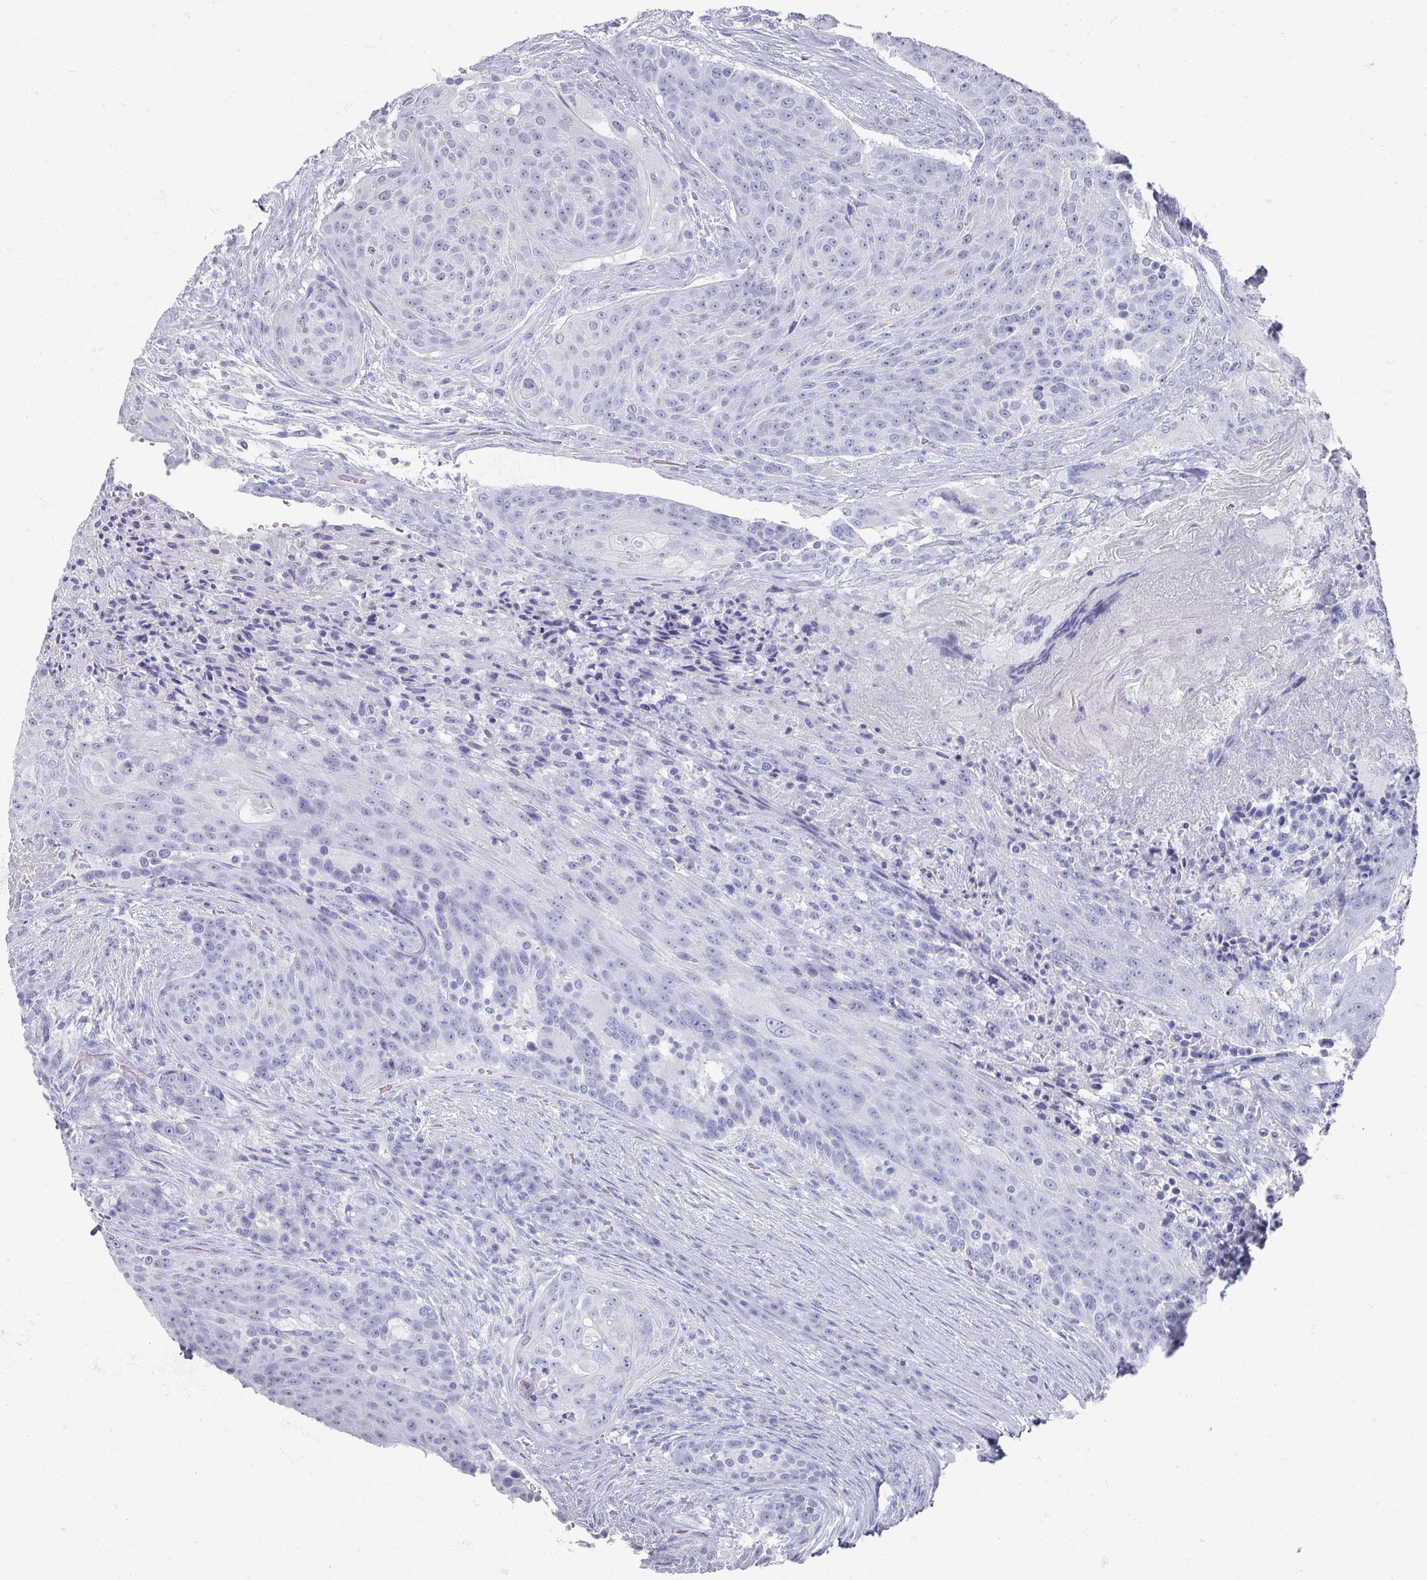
{"staining": {"intensity": "negative", "quantity": "none", "location": "none"}, "tissue": "urothelial cancer", "cell_type": "Tumor cells", "image_type": "cancer", "snomed": [{"axis": "morphology", "description": "Urothelial carcinoma, High grade"}, {"axis": "topography", "description": "Urinary bladder"}], "caption": "A high-resolution image shows immunohistochemistry (IHC) staining of high-grade urothelial carcinoma, which displays no significant positivity in tumor cells.", "gene": "OMG", "patient": {"sex": "female", "age": 63}}